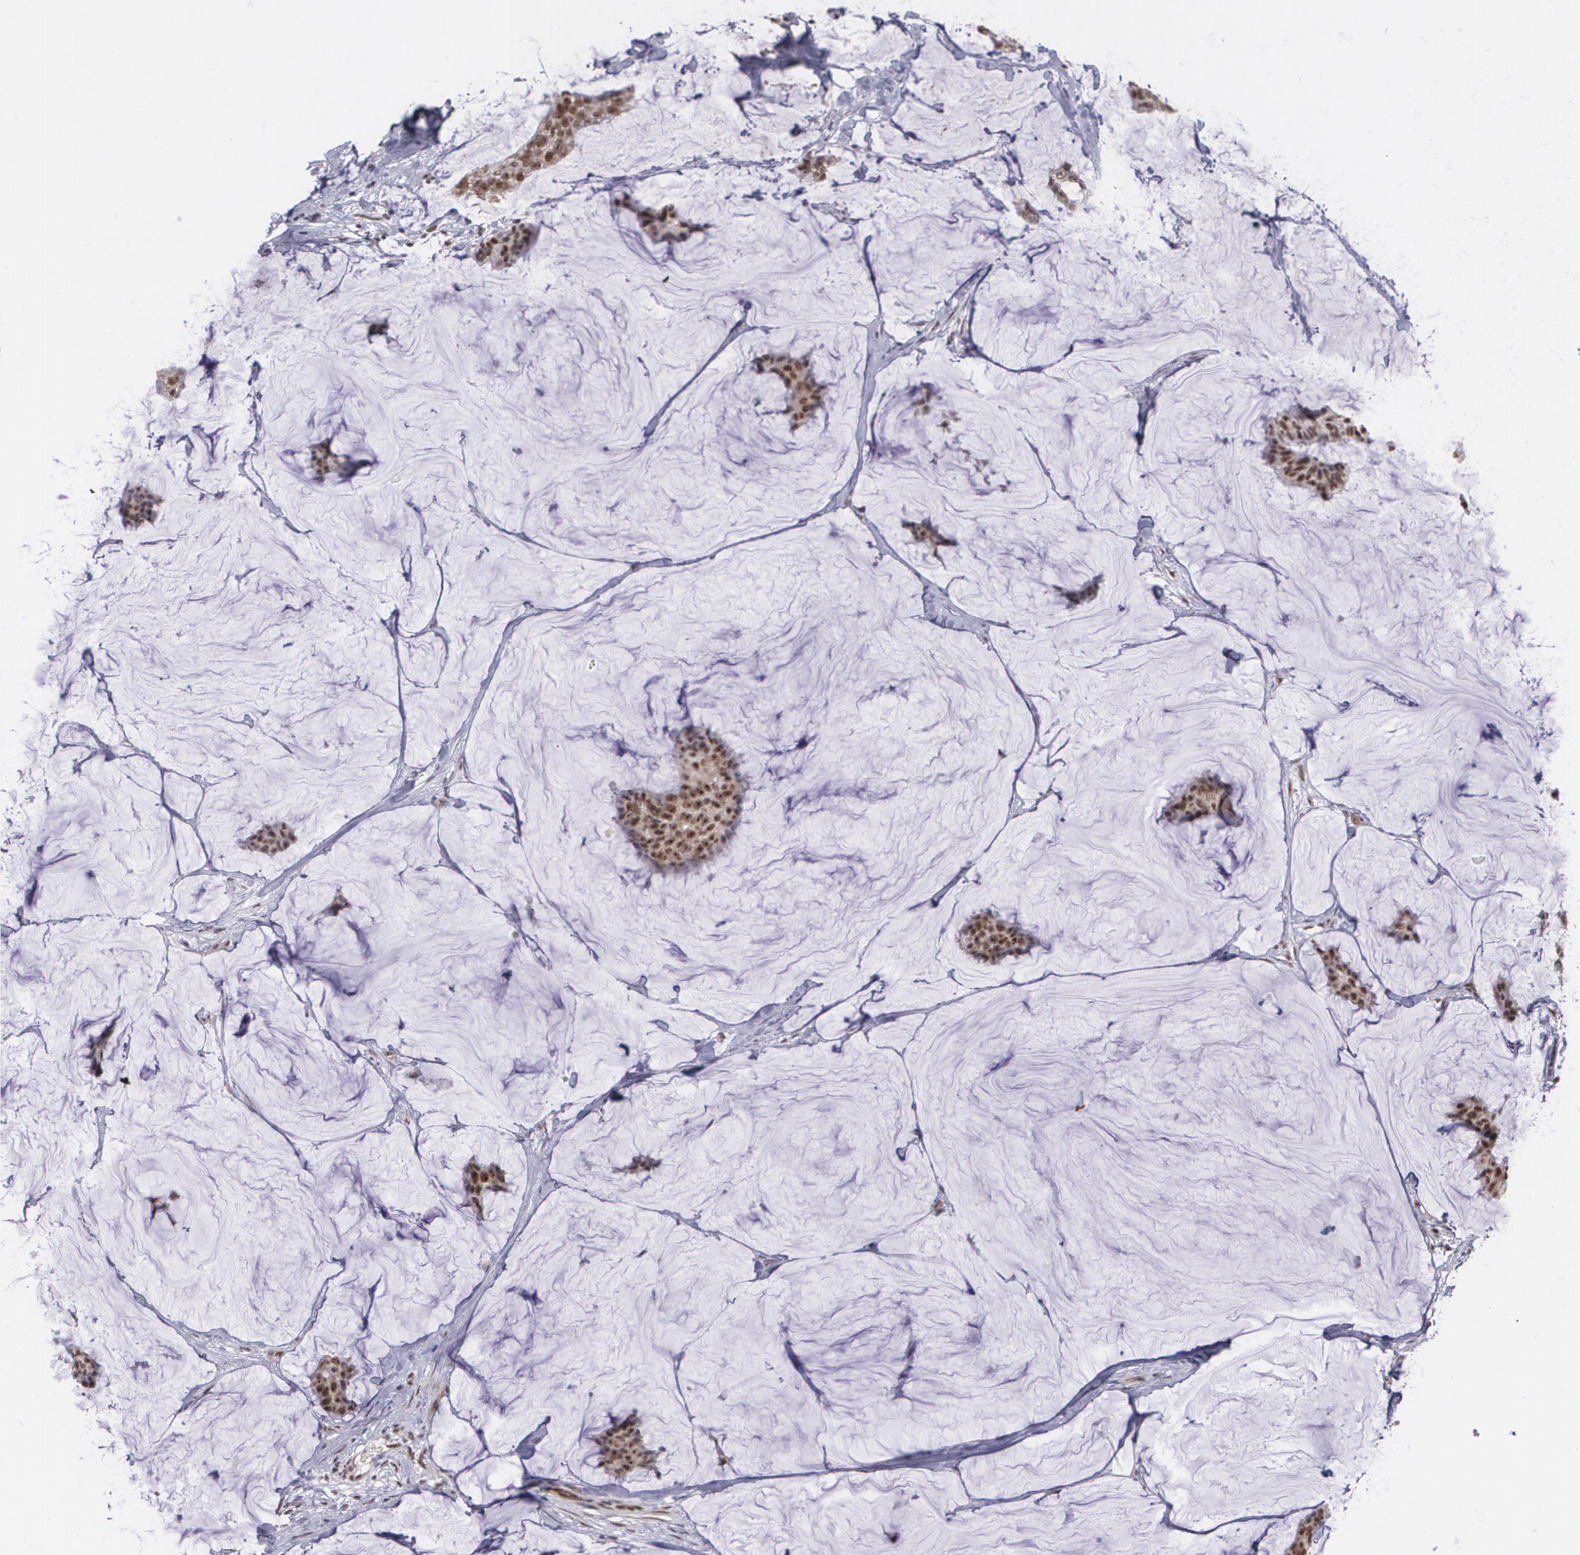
{"staining": {"intensity": "strong", "quantity": ">75%", "location": "cytoplasmic/membranous,nuclear"}, "tissue": "breast cancer", "cell_type": "Tumor cells", "image_type": "cancer", "snomed": [{"axis": "morphology", "description": "Duct carcinoma"}, {"axis": "topography", "description": "Breast"}], "caption": "A high amount of strong cytoplasmic/membranous and nuclear staining is present in about >75% of tumor cells in breast infiltrating ductal carcinoma tissue. The staining was performed using DAB (3,3'-diaminobenzidine), with brown indicating positive protein expression. Nuclei are stained blue with hematoxylin.", "gene": "C6orf15", "patient": {"sex": "female", "age": 93}}